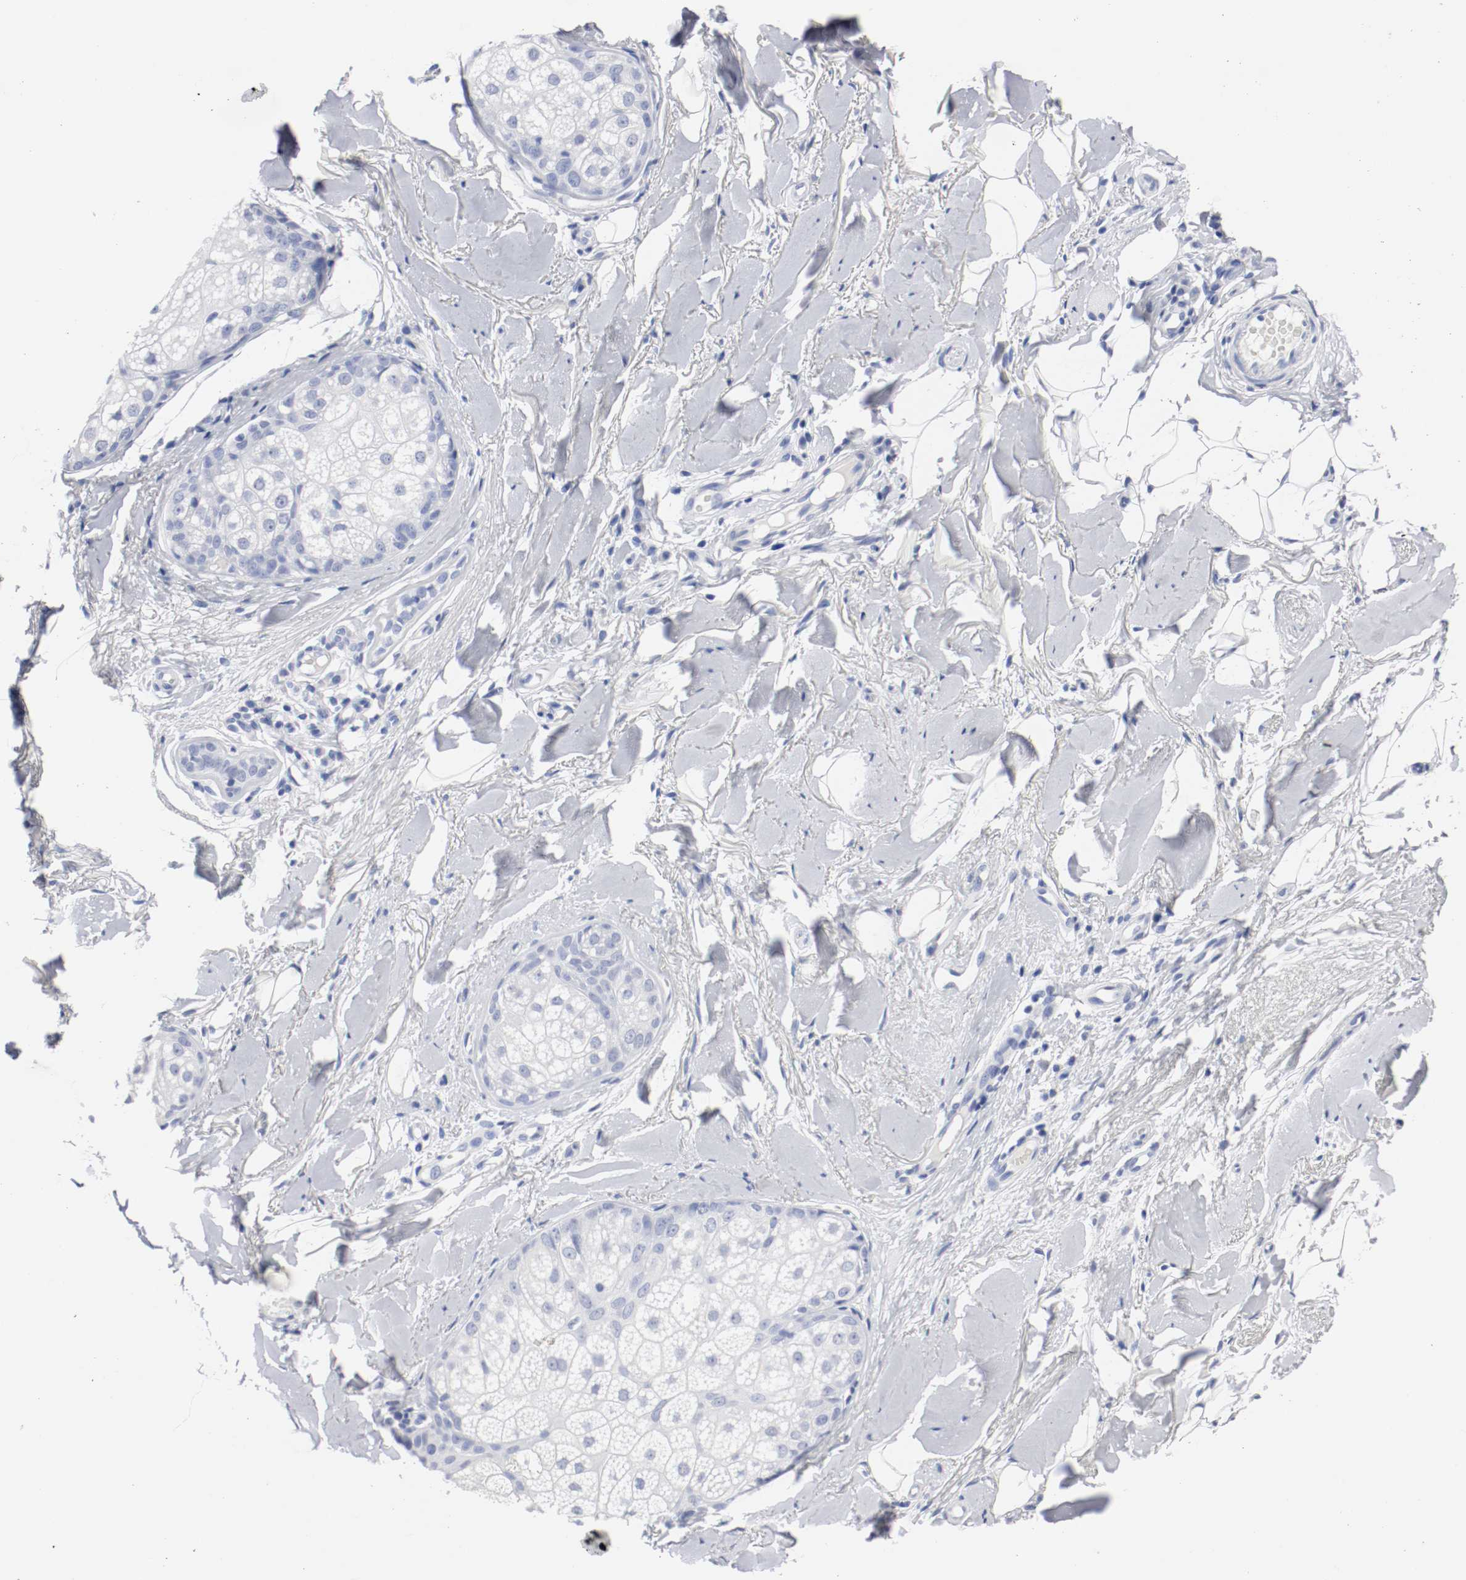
{"staining": {"intensity": "negative", "quantity": "none", "location": "none"}, "tissue": "skin cancer", "cell_type": "Tumor cells", "image_type": "cancer", "snomed": [{"axis": "morphology", "description": "Normal tissue, NOS"}, {"axis": "morphology", "description": "Basal cell carcinoma"}, {"axis": "topography", "description": "Skin"}], "caption": "Human skin cancer (basal cell carcinoma) stained for a protein using immunohistochemistry (IHC) displays no positivity in tumor cells.", "gene": "GAD1", "patient": {"sex": "female", "age": 69}}